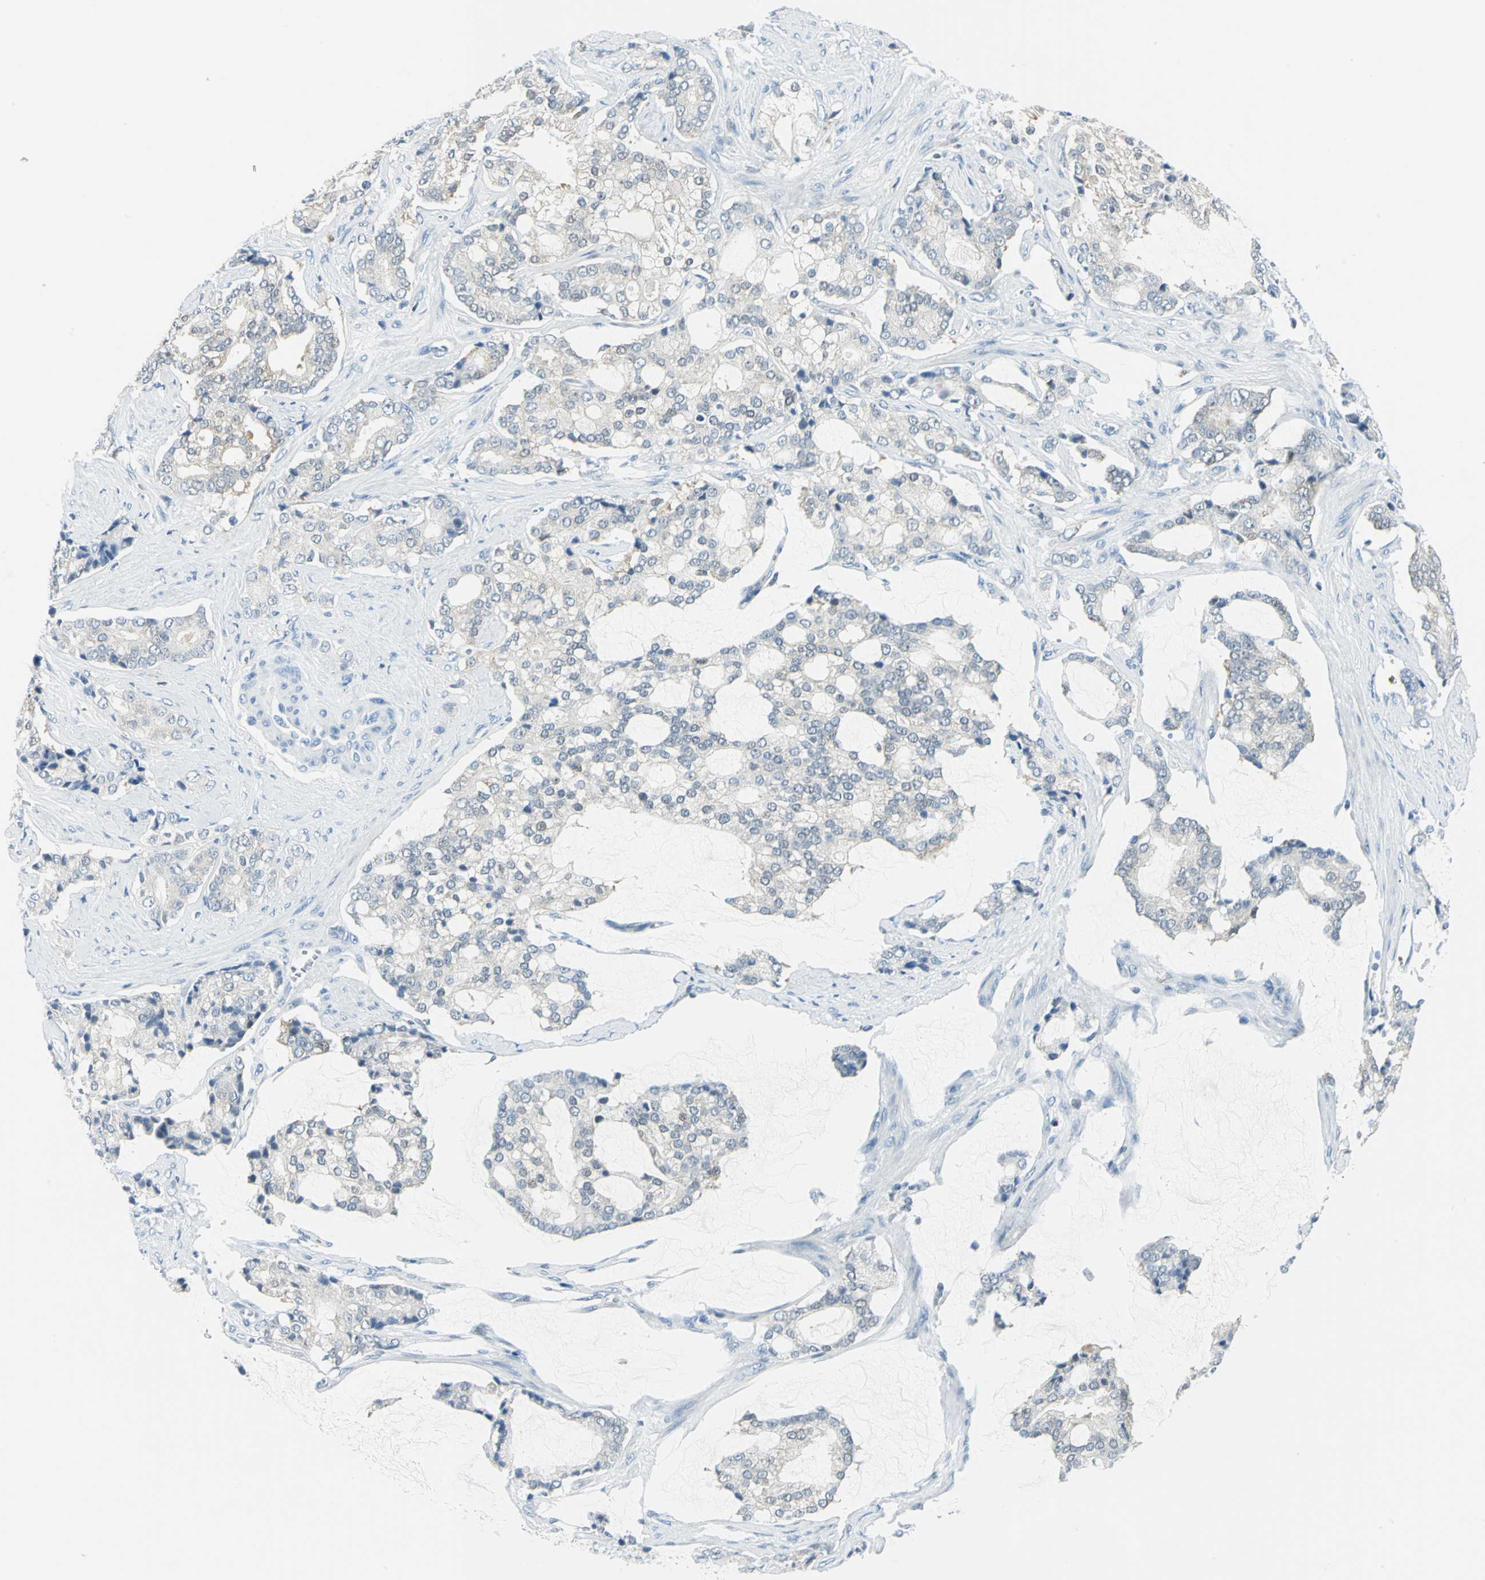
{"staining": {"intensity": "weak", "quantity": "25%-75%", "location": "cytoplasmic/membranous"}, "tissue": "prostate cancer", "cell_type": "Tumor cells", "image_type": "cancer", "snomed": [{"axis": "morphology", "description": "Adenocarcinoma, Low grade"}, {"axis": "topography", "description": "Prostate"}], "caption": "Brown immunohistochemical staining in prostate cancer (adenocarcinoma (low-grade)) demonstrates weak cytoplasmic/membranous staining in approximately 25%-75% of tumor cells.", "gene": "AKR1A1", "patient": {"sex": "male", "age": 58}}